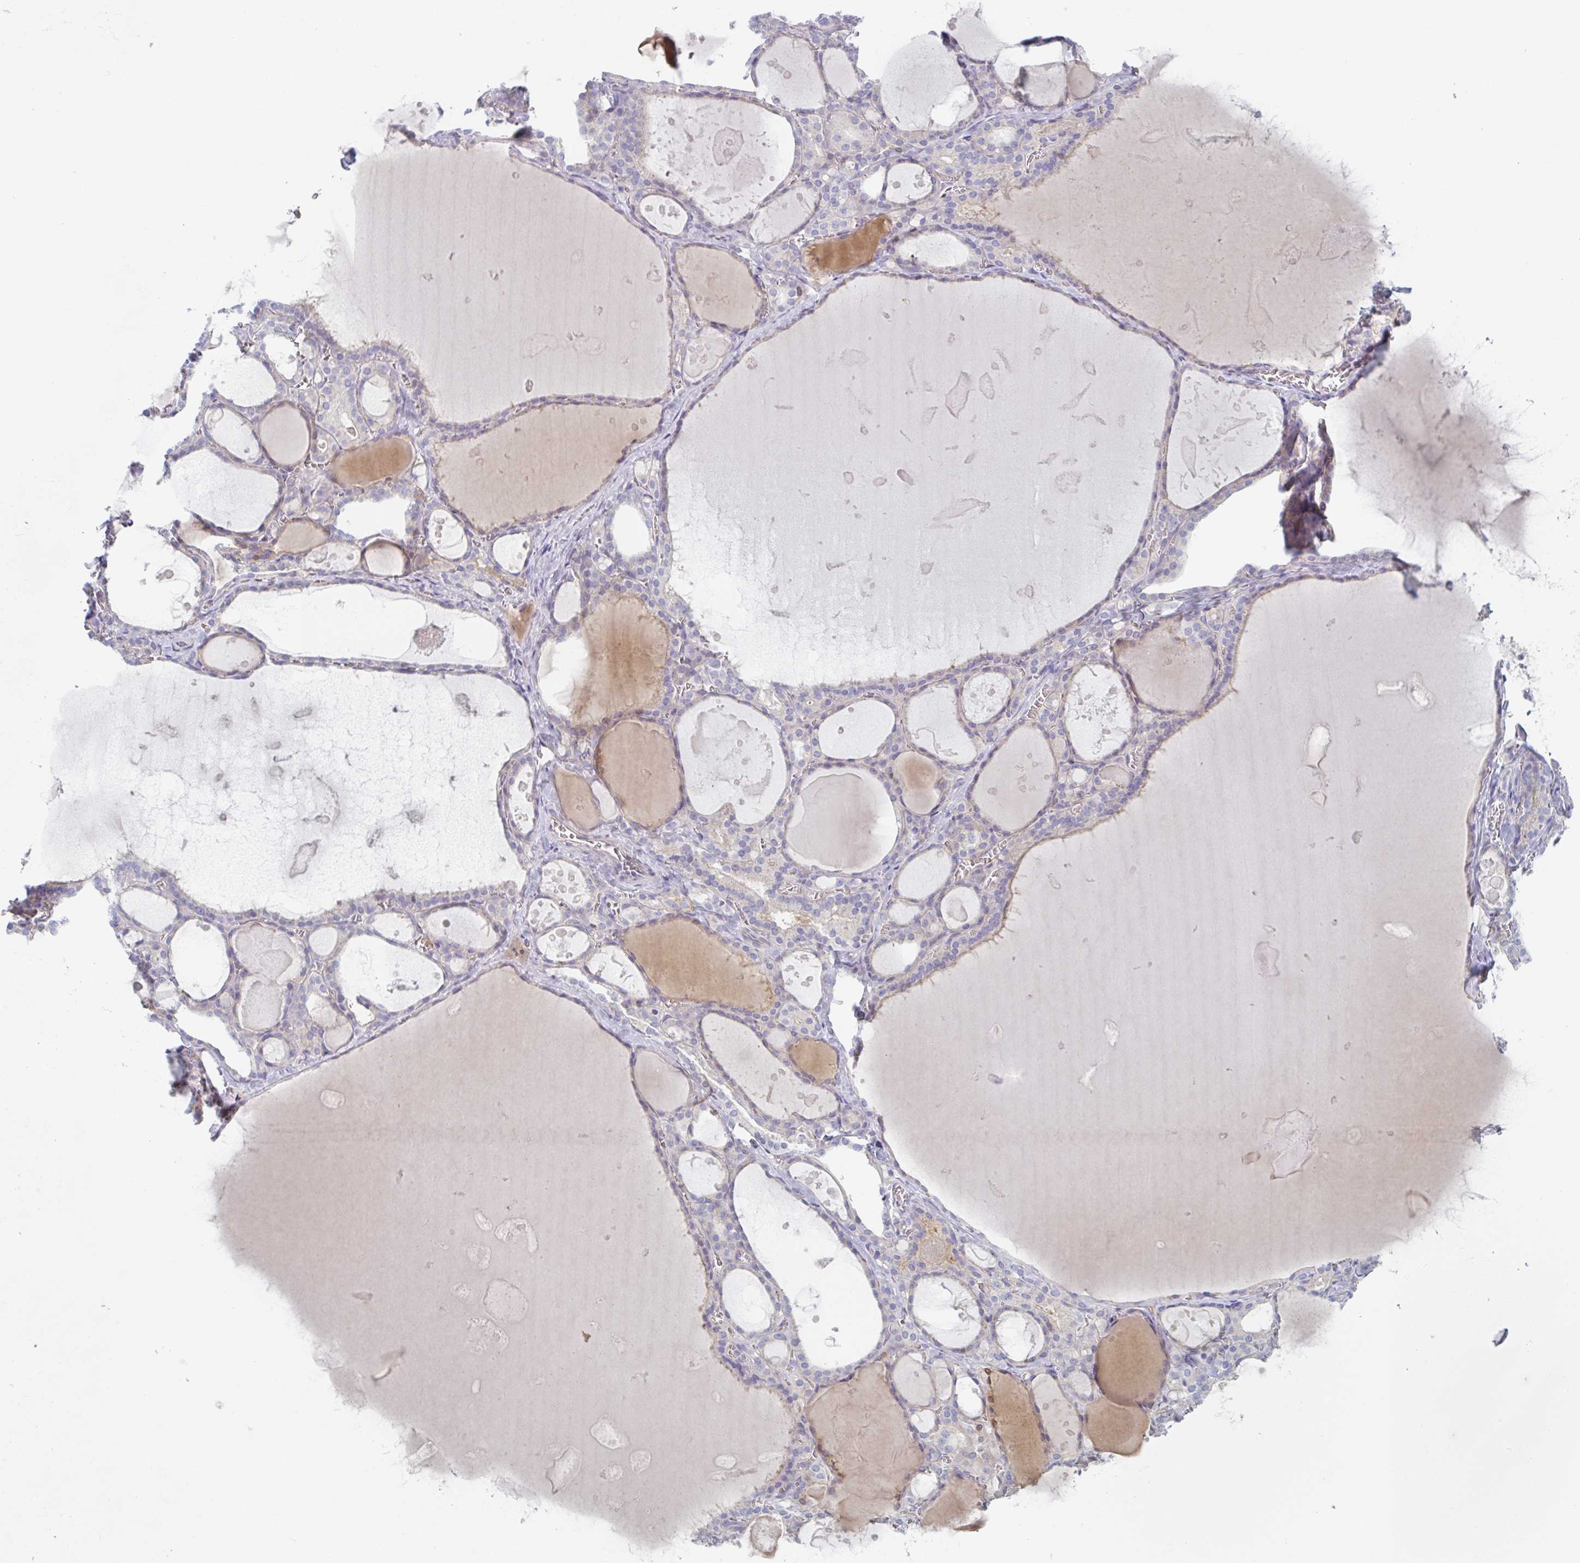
{"staining": {"intensity": "weak", "quantity": "25%-75%", "location": "cytoplasmic/membranous"}, "tissue": "thyroid gland", "cell_type": "Glandular cells", "image_type": "normal", "snomed": [{"axis": "morphology", "description": "Normal tissue, NOS"}, {"axis": "topography", "description": "Thyroid gland"}], "caption": "A histopathology image showing weak cytoplasmic/membranous expression in about 25%-75% of glandular cells in normal thyroid gland, as visualized by brown immunohistochemical staining.", "gene": "AMPD2", "patient": {"sex": "male", "age": 56}}